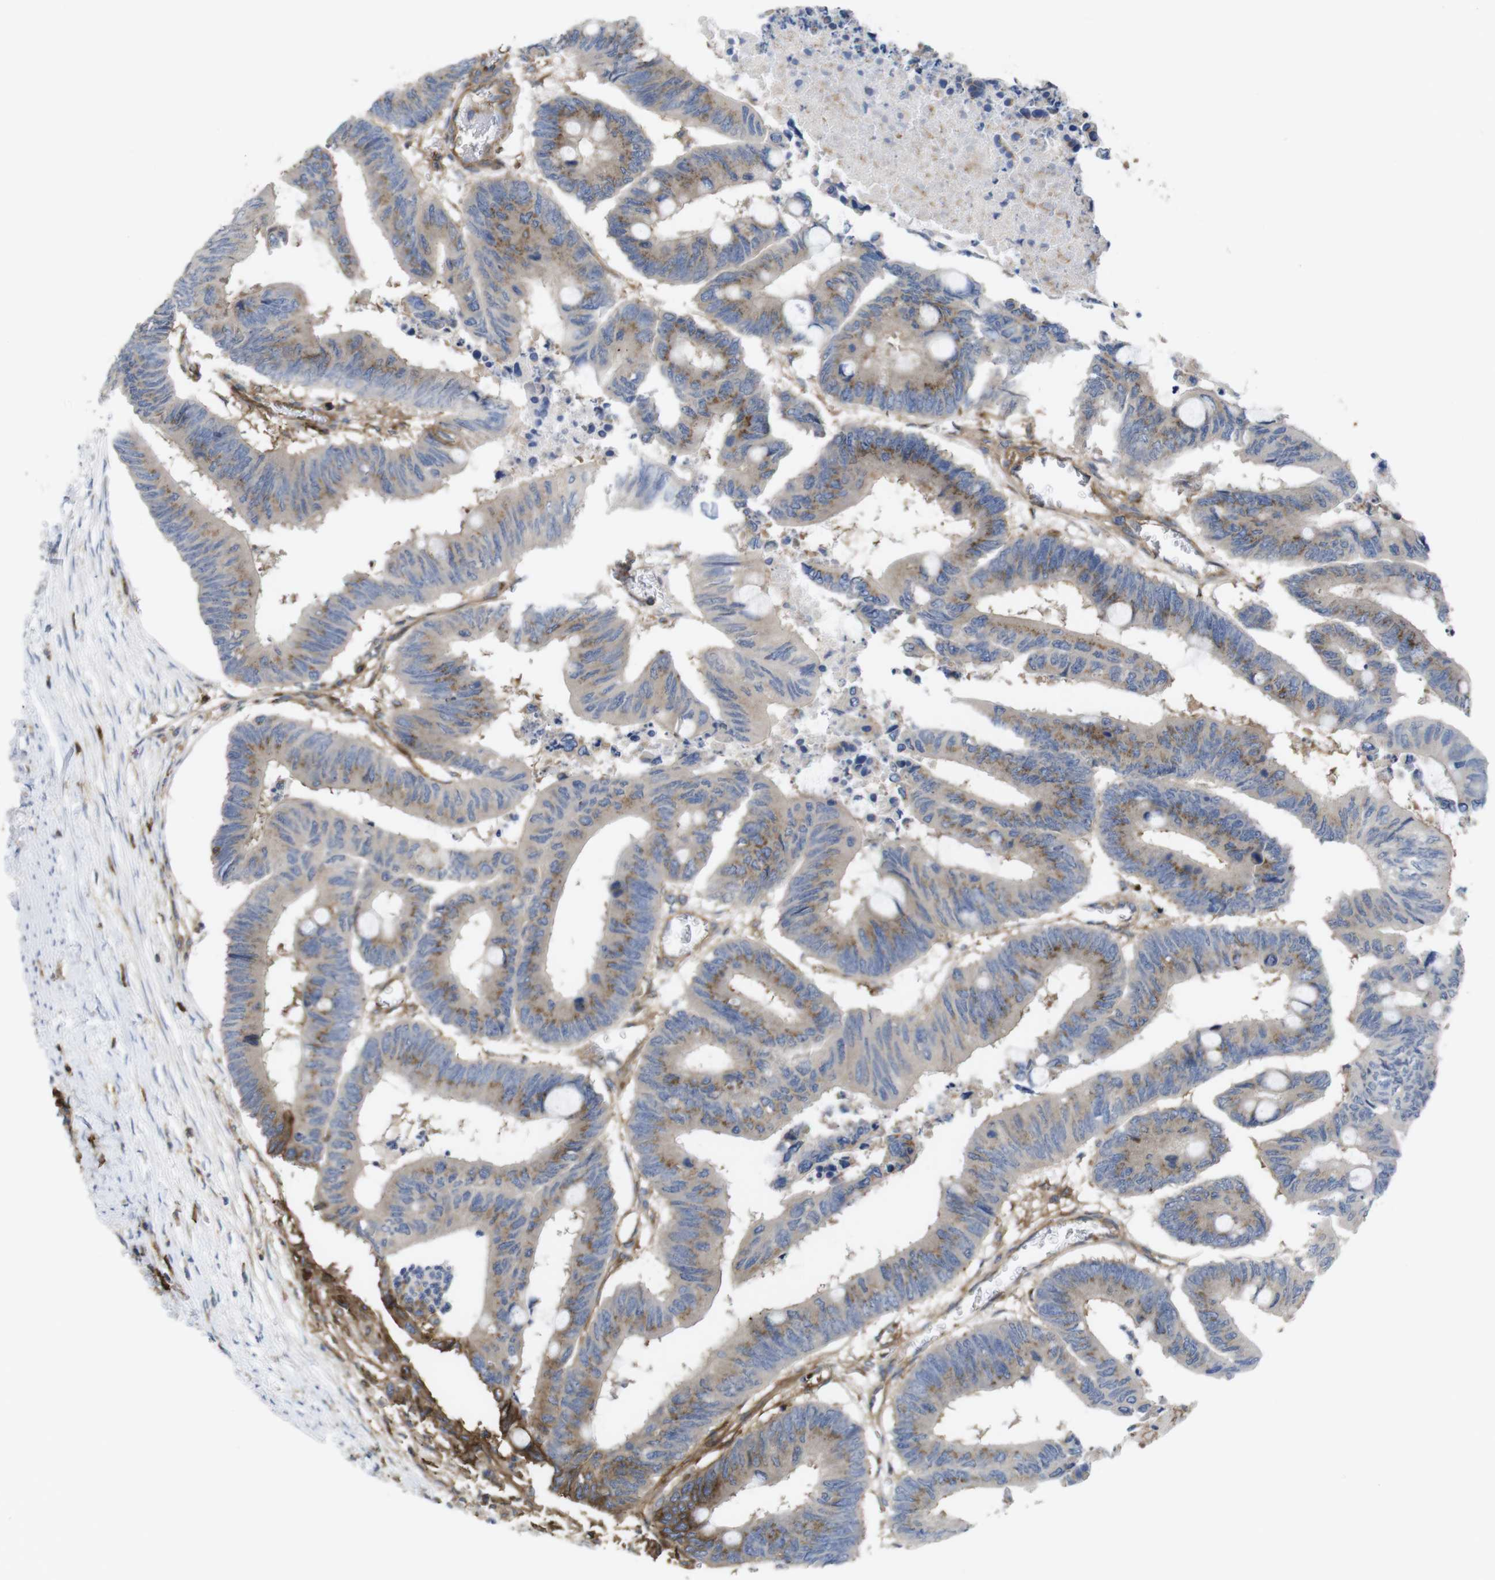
{"staining": {"intensity": "moderate", "quantity": ">75%", "location": "cytoplasmic/membranous"}, "tissue": "colorectal cancer", "cell_type": "Tumor cells", "image_type": "cancer", "snomed": [{"axis": "morphology", "description": "Normal tissue, NOS"}, {"axis": "morphology", "description": "Adenocarcinoma, NOS"}, {"axis": "topography", "description": "Rectum"}, {"axis": "topography", "description": "Peripheral nerve tissue"}], "caption": "Tumor cells demonstrate medium levels of moderate cytoplasmic/membranous expression in about >75% of cells in human colorectal cancer.", "gene": "CCR6", "patient": {"sex": "male", "age": 92}}